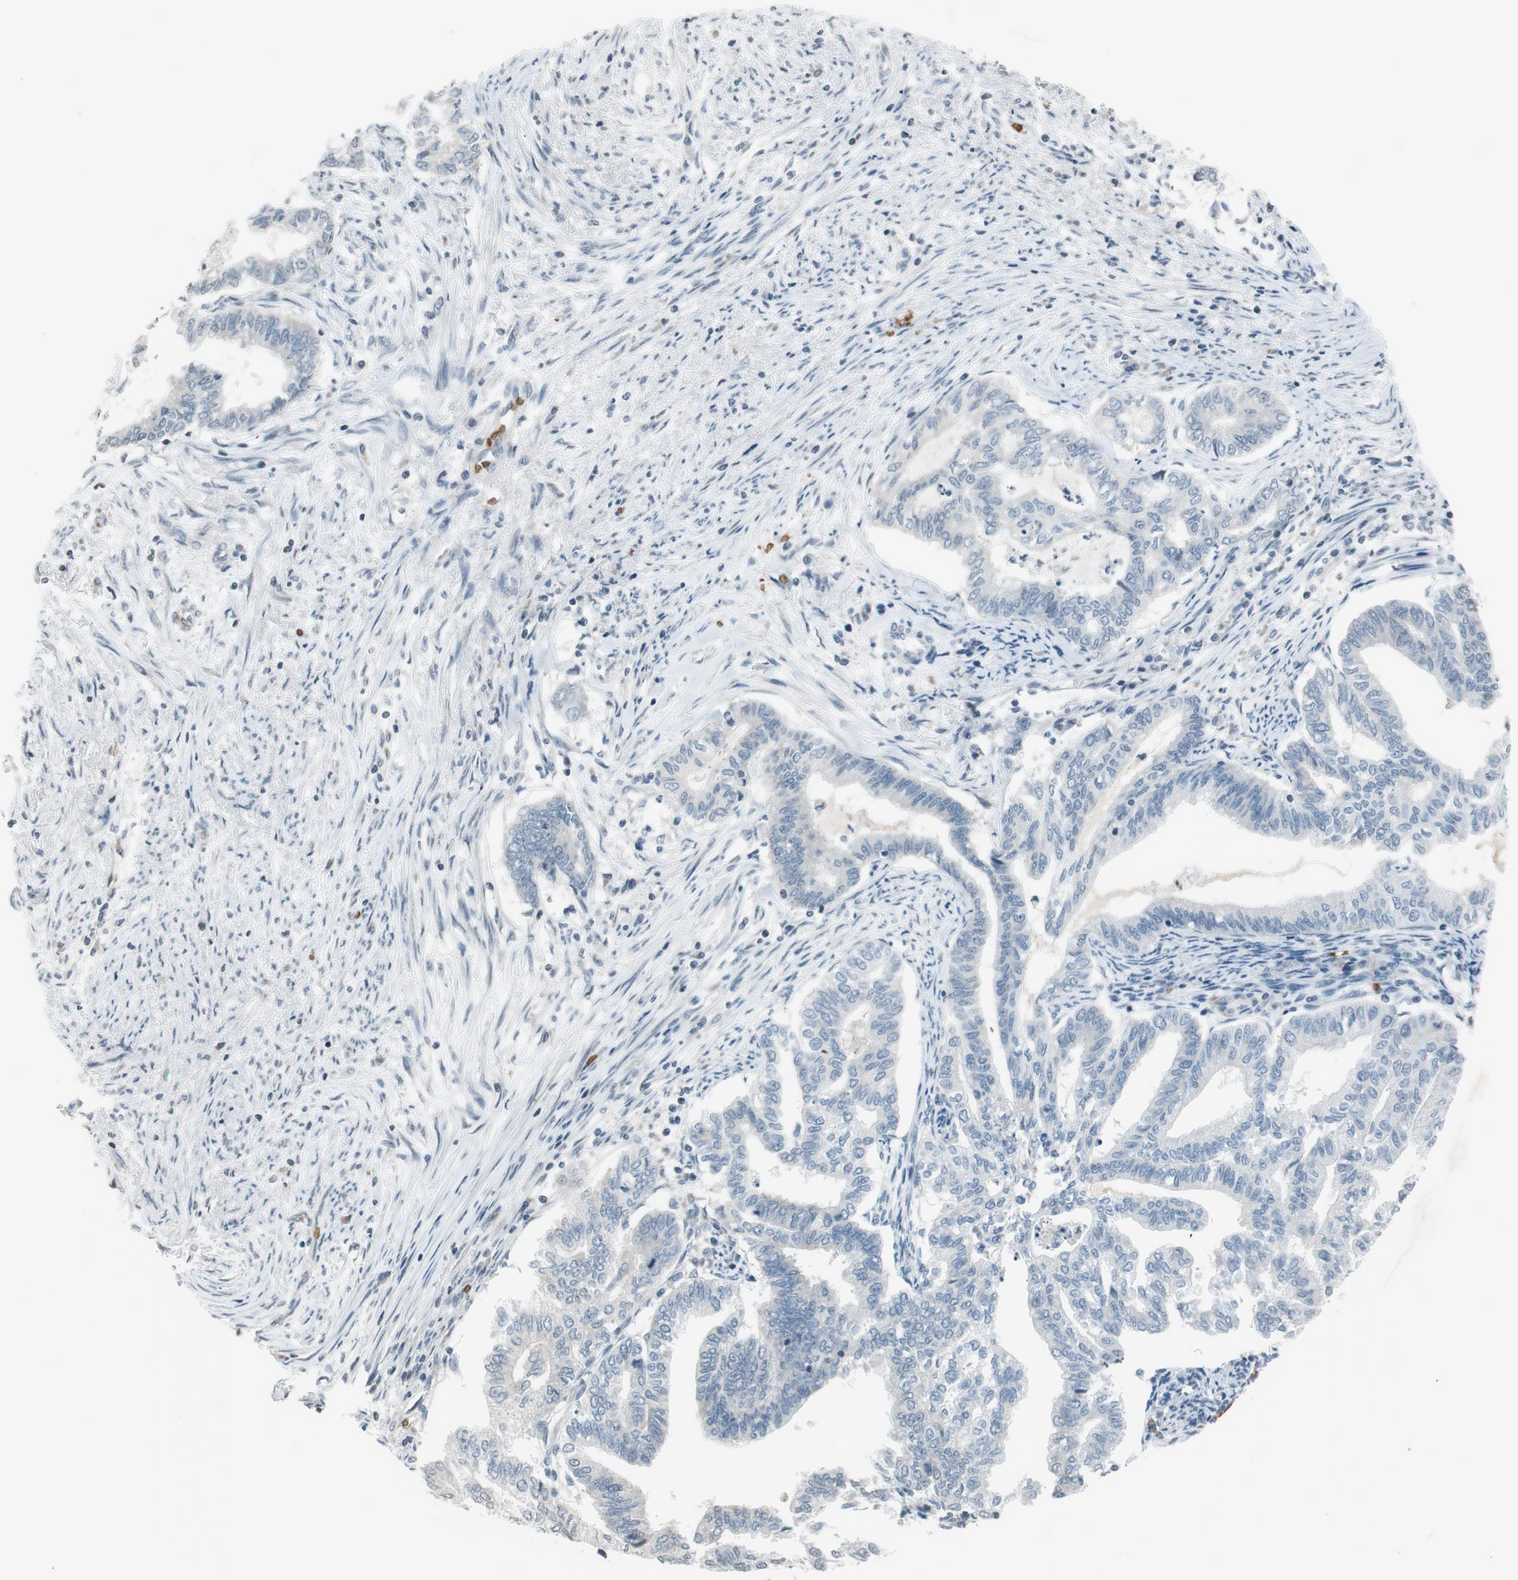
{"staining": {"intensity": "negative", "quantity": "none", "location": "none"}, "tissue": "endometrial cancer", "cell_type": "Tumor cells", "image_type": "cancer", "snomed": [{"axis": "morphology", "description": "Adenocarcinoma, NOS"}, {"axis": "topography", "description": "Endometrium"}], "caption": "Immunohistochemical staining of human adenocarcinoma (endometrial) reveals no significant positivity in tumor cells. The staining is performed using DAB brown chromogen with nuclei counter-stained in using hematoxylin.", "gene": "GYPC", "patient": {"sex": "female", "age": 79}}